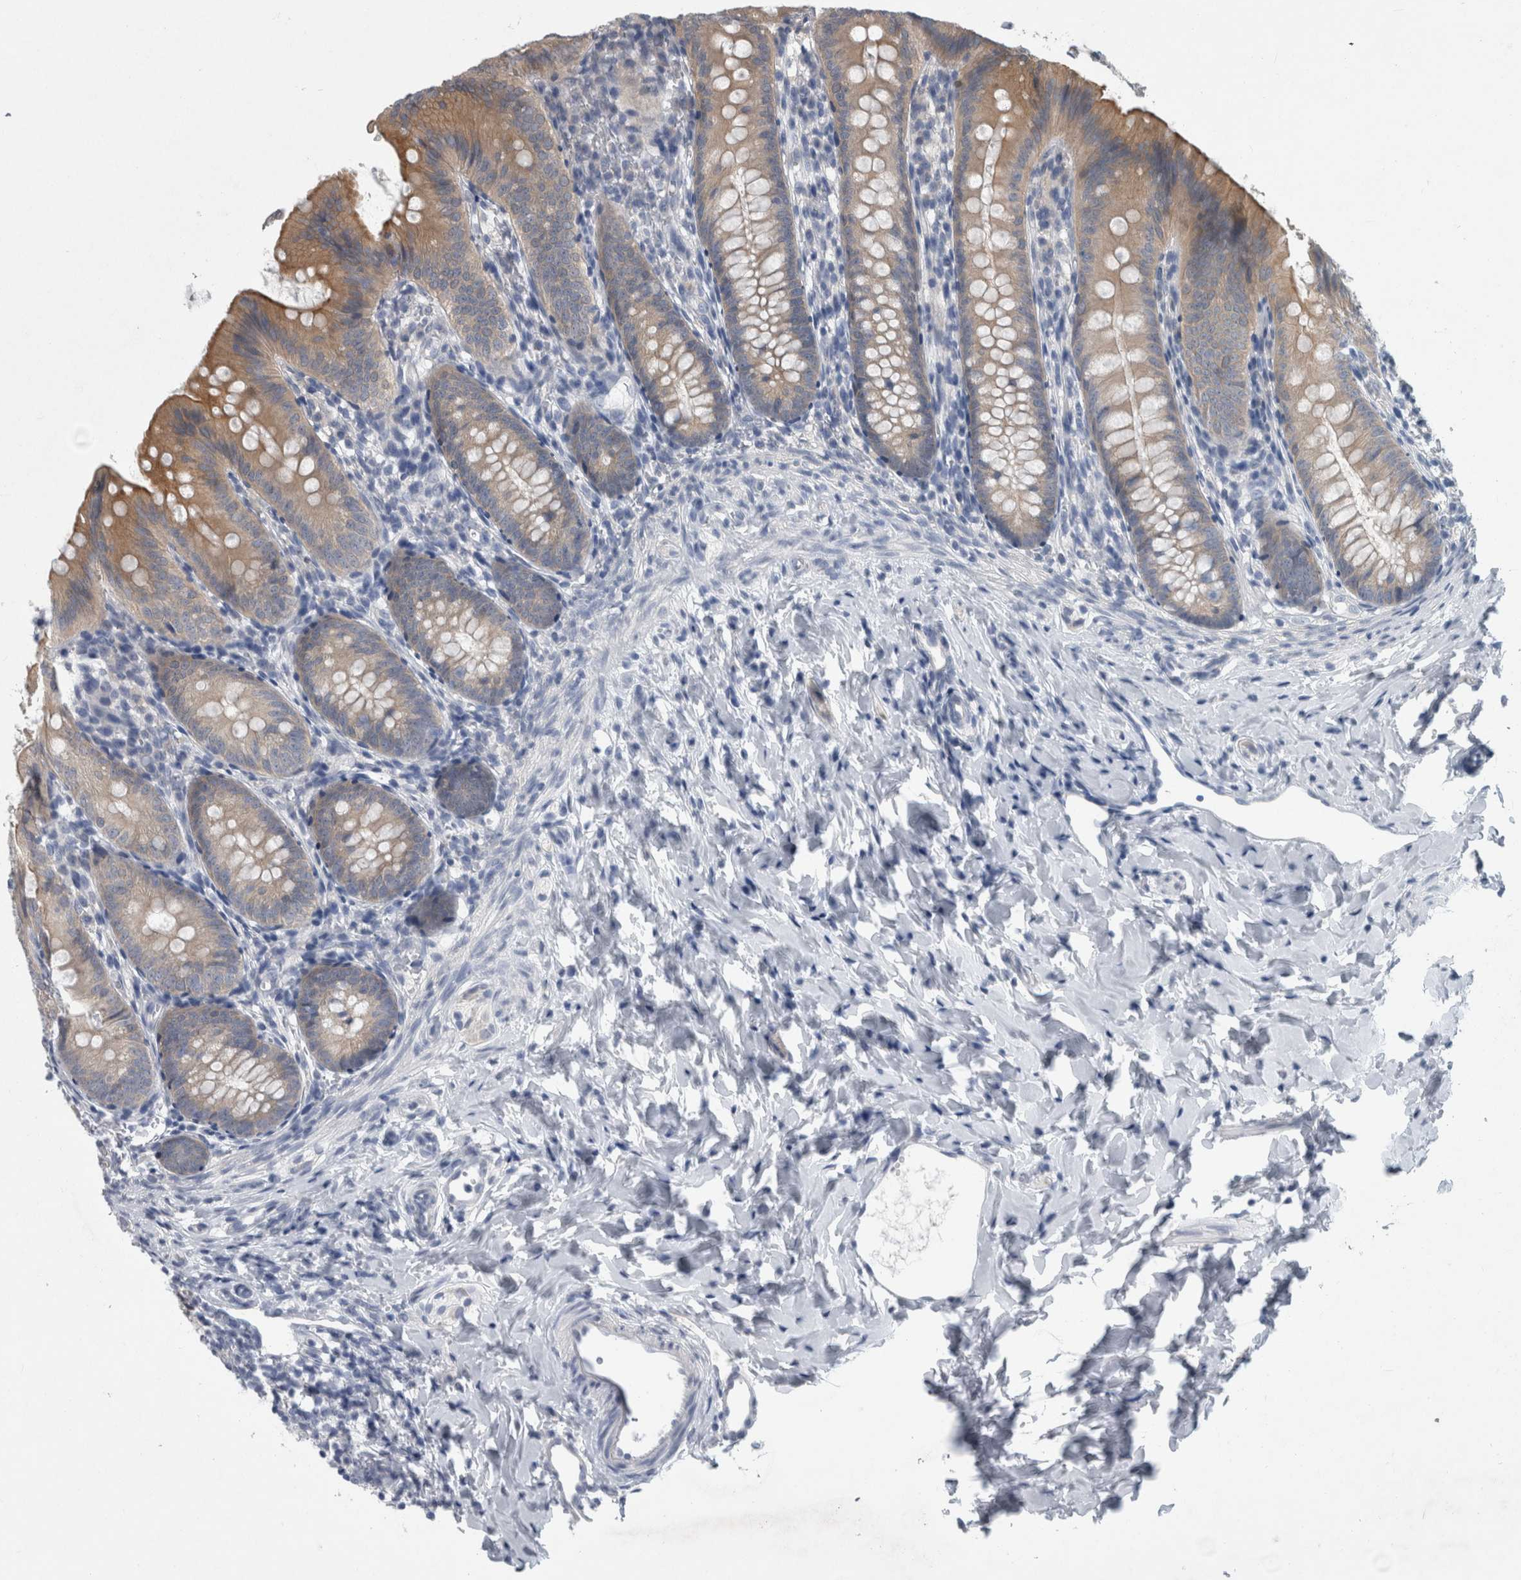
{"staining": {"intensity": "moderate", "quantity": "25%-75%", "location": "cytoplasmic/membranous"}, "tissue": "appendix", "cell_type": "Glandular cells", "image_type": "normal", "snomed": [{"axis": "morphology", "description": "Normal tissue, NOS"}, {"axis": "topography", "description": "Appendix"}], "caption": "Approximately 25%-75% of glandular cells in unremarkable appendix exhibit moderate cytoplasmic/membranous protein staining as visualized by brown immunohistochemical staining.", "gene": "FAM83H", "patient": {"sex": "male", "age": 1}}